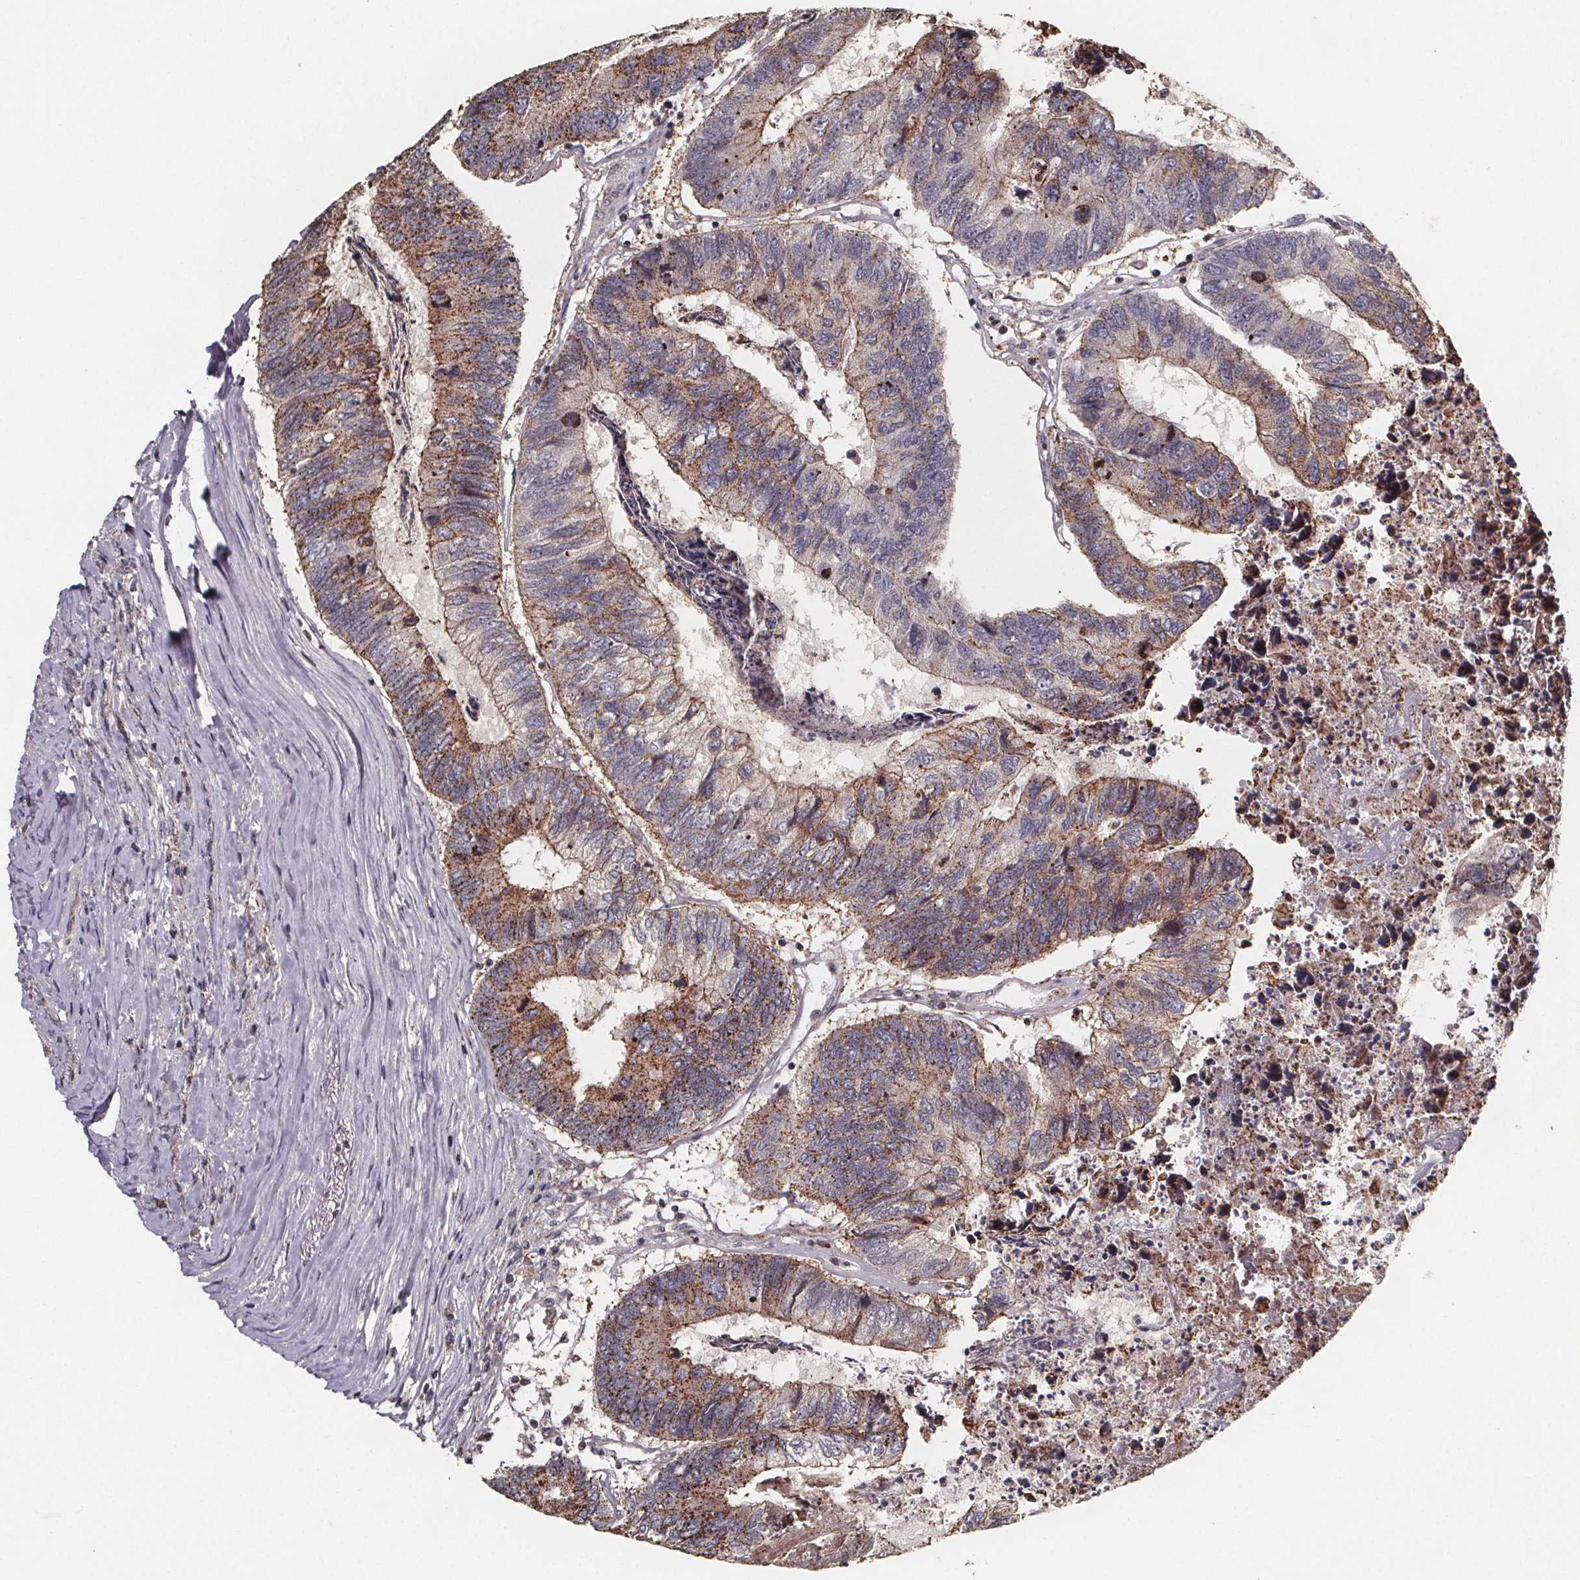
{"staining": {"intensity": "moderate", "quantity": "25%-75%", "location": "cytoplasmic/membranous"}, "tissue": "colorectal cancer", "cell_type": "Tumor cells", "image_type": "cancer", "snomed": [{"axis": "morphology", "description": "Adenocarcinoma, NOS"}, {"axis": "topography", "description": "Colon"}], "caption": "Immunohistochemical staining of colorectal adenocarcinoma demonstrates medium levels of moderate cytoplasmic/membranous protein staining in approximately 25%-75% of tumor cells.", "gene": "ZNF879", "patient": {"sex": "female", "age": 67}}